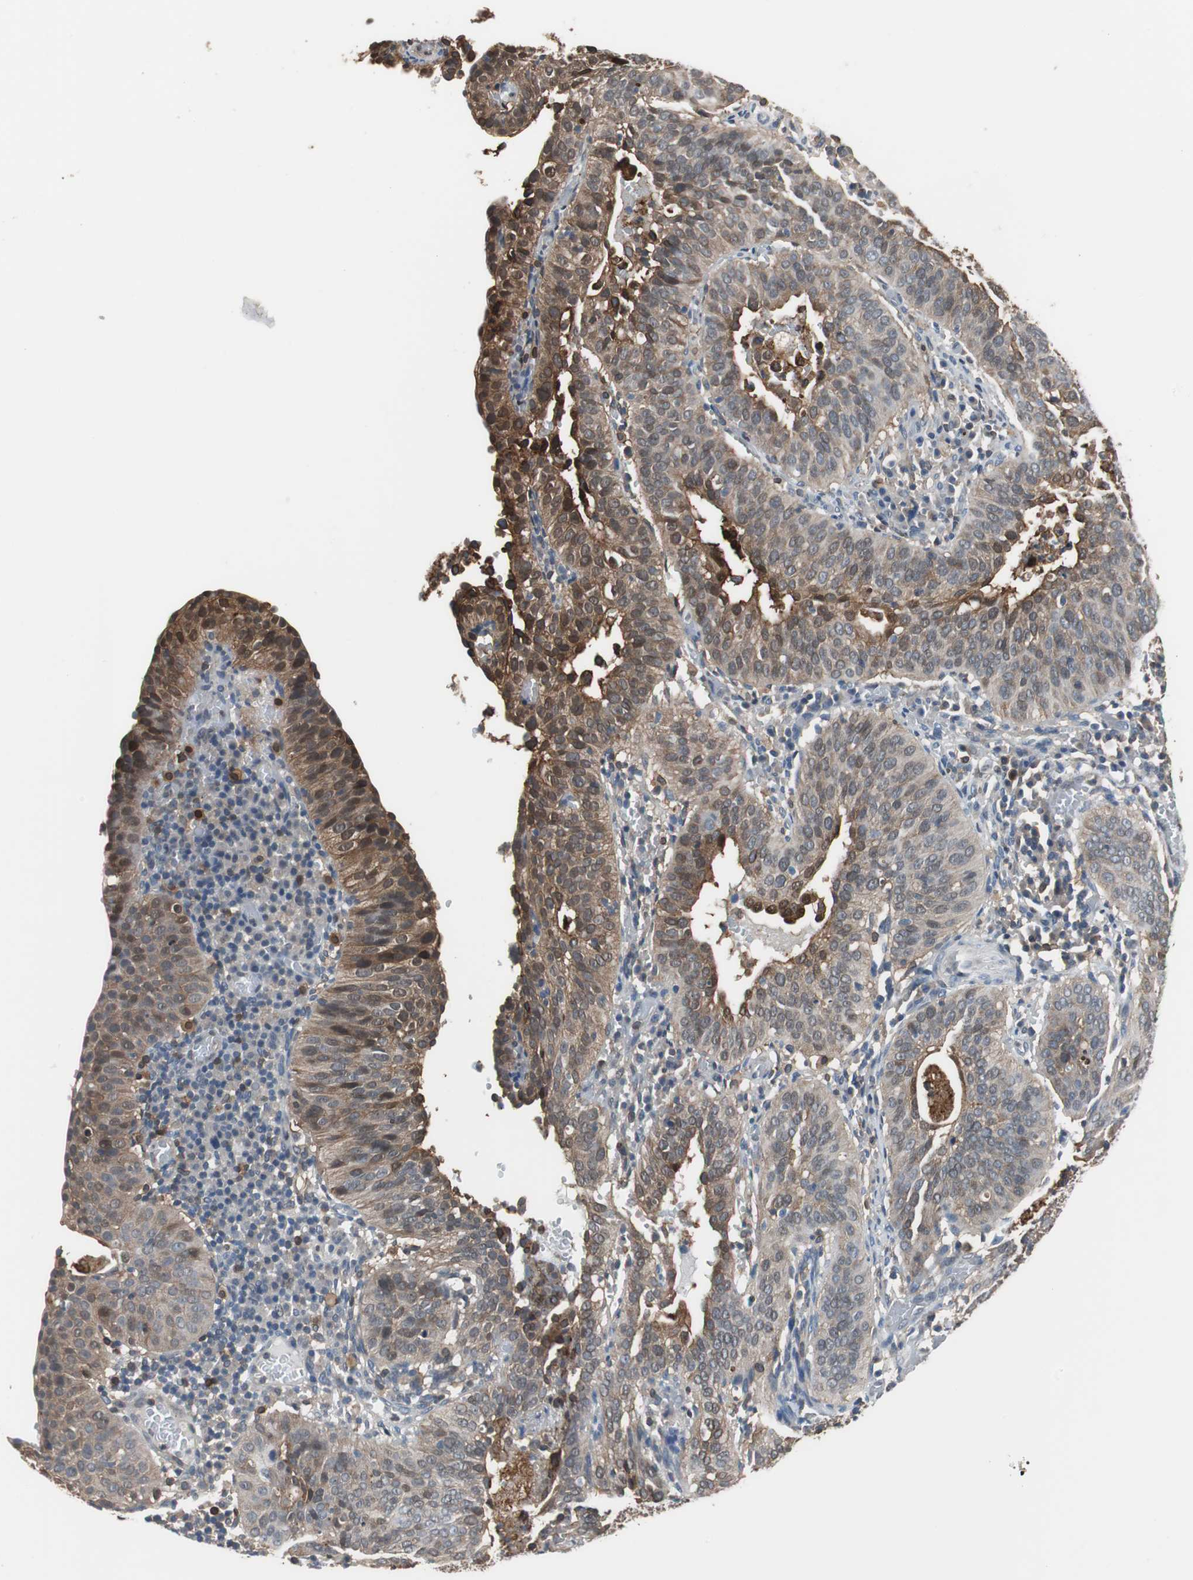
{"staining": {"intensity": "moderate", "quantity": "25%-75%", "location": "cytoplasmic/membranous,nuclear"}, "tissue": "cervical cancer", "cell_type": "Tumor cells", "image_type": "cancer", "snomed": [{"axis": "morphology", "description": "Squamous cell carcinoma, NOS"}, {"axis": "topography", "description": "Cervix"}], "caption": "Protein staining of squamous cell carcinoma (cervical) tissue shows moderate cytoplasmic/membranous and nuclear positivity in about 25%-75% of tumor cells.", "gene": "ANXA4", "patient": {"sex": "female", "age": 39}}